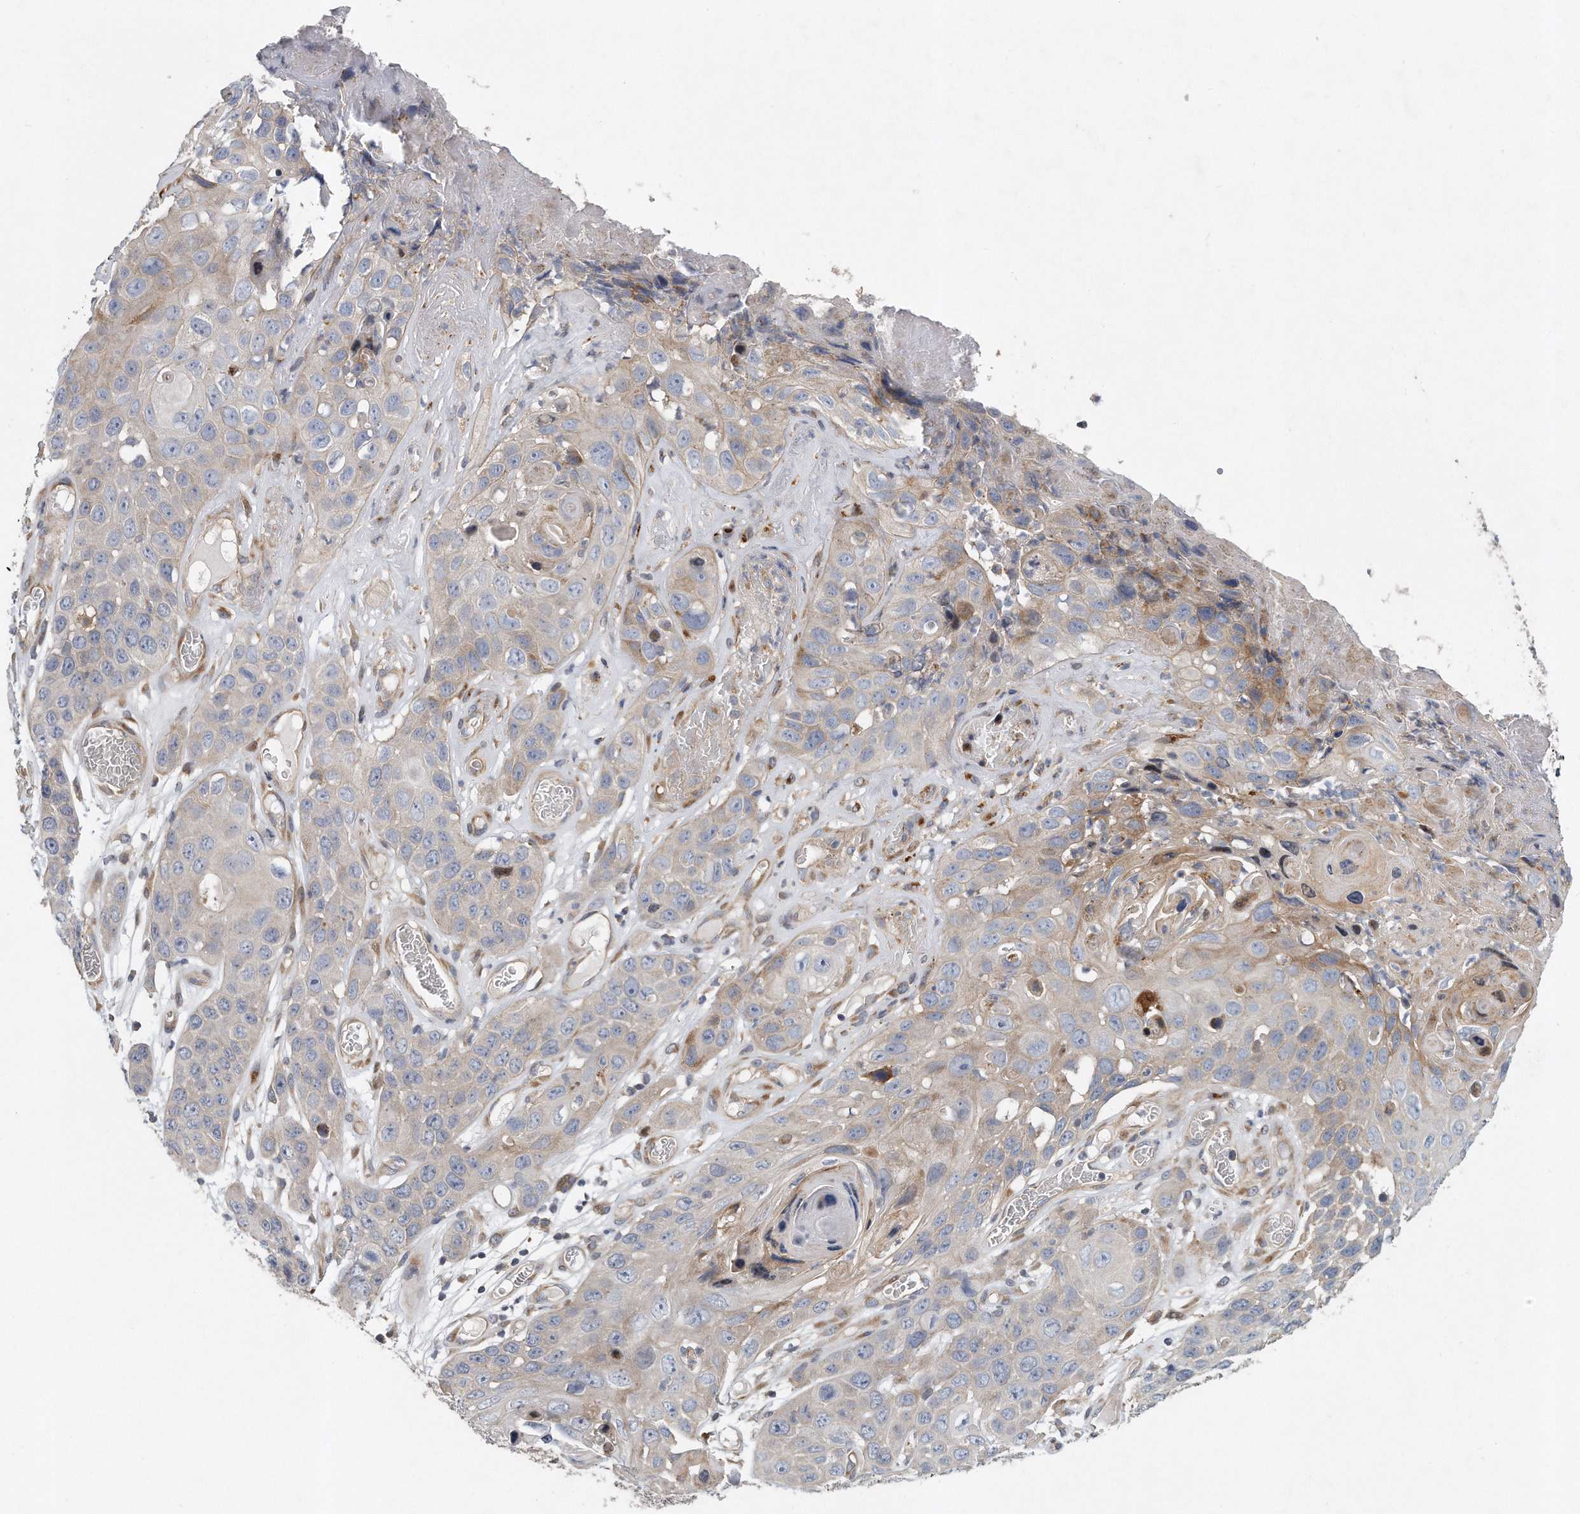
{"staining": {"intensity": "weak", "quantity": "<25%", "location": "cytoplasmic/membranous"}, "tissue": "skin cancer", "cell_type": "Tumor cells", "image_type": "cancer", "snomed": [{"axis": "morphology", "description": "Squamous cell carcinoma, NOS"}, {"axis": "topography", "description": "Skin"}], "caption": "Skin cancer (squamous cell carcinoma) stained for a protein using immunohistochemistry shows no staining tumor cells.", "gene": "PCDH8", "patient": {"sex": "male", "age": 55}}